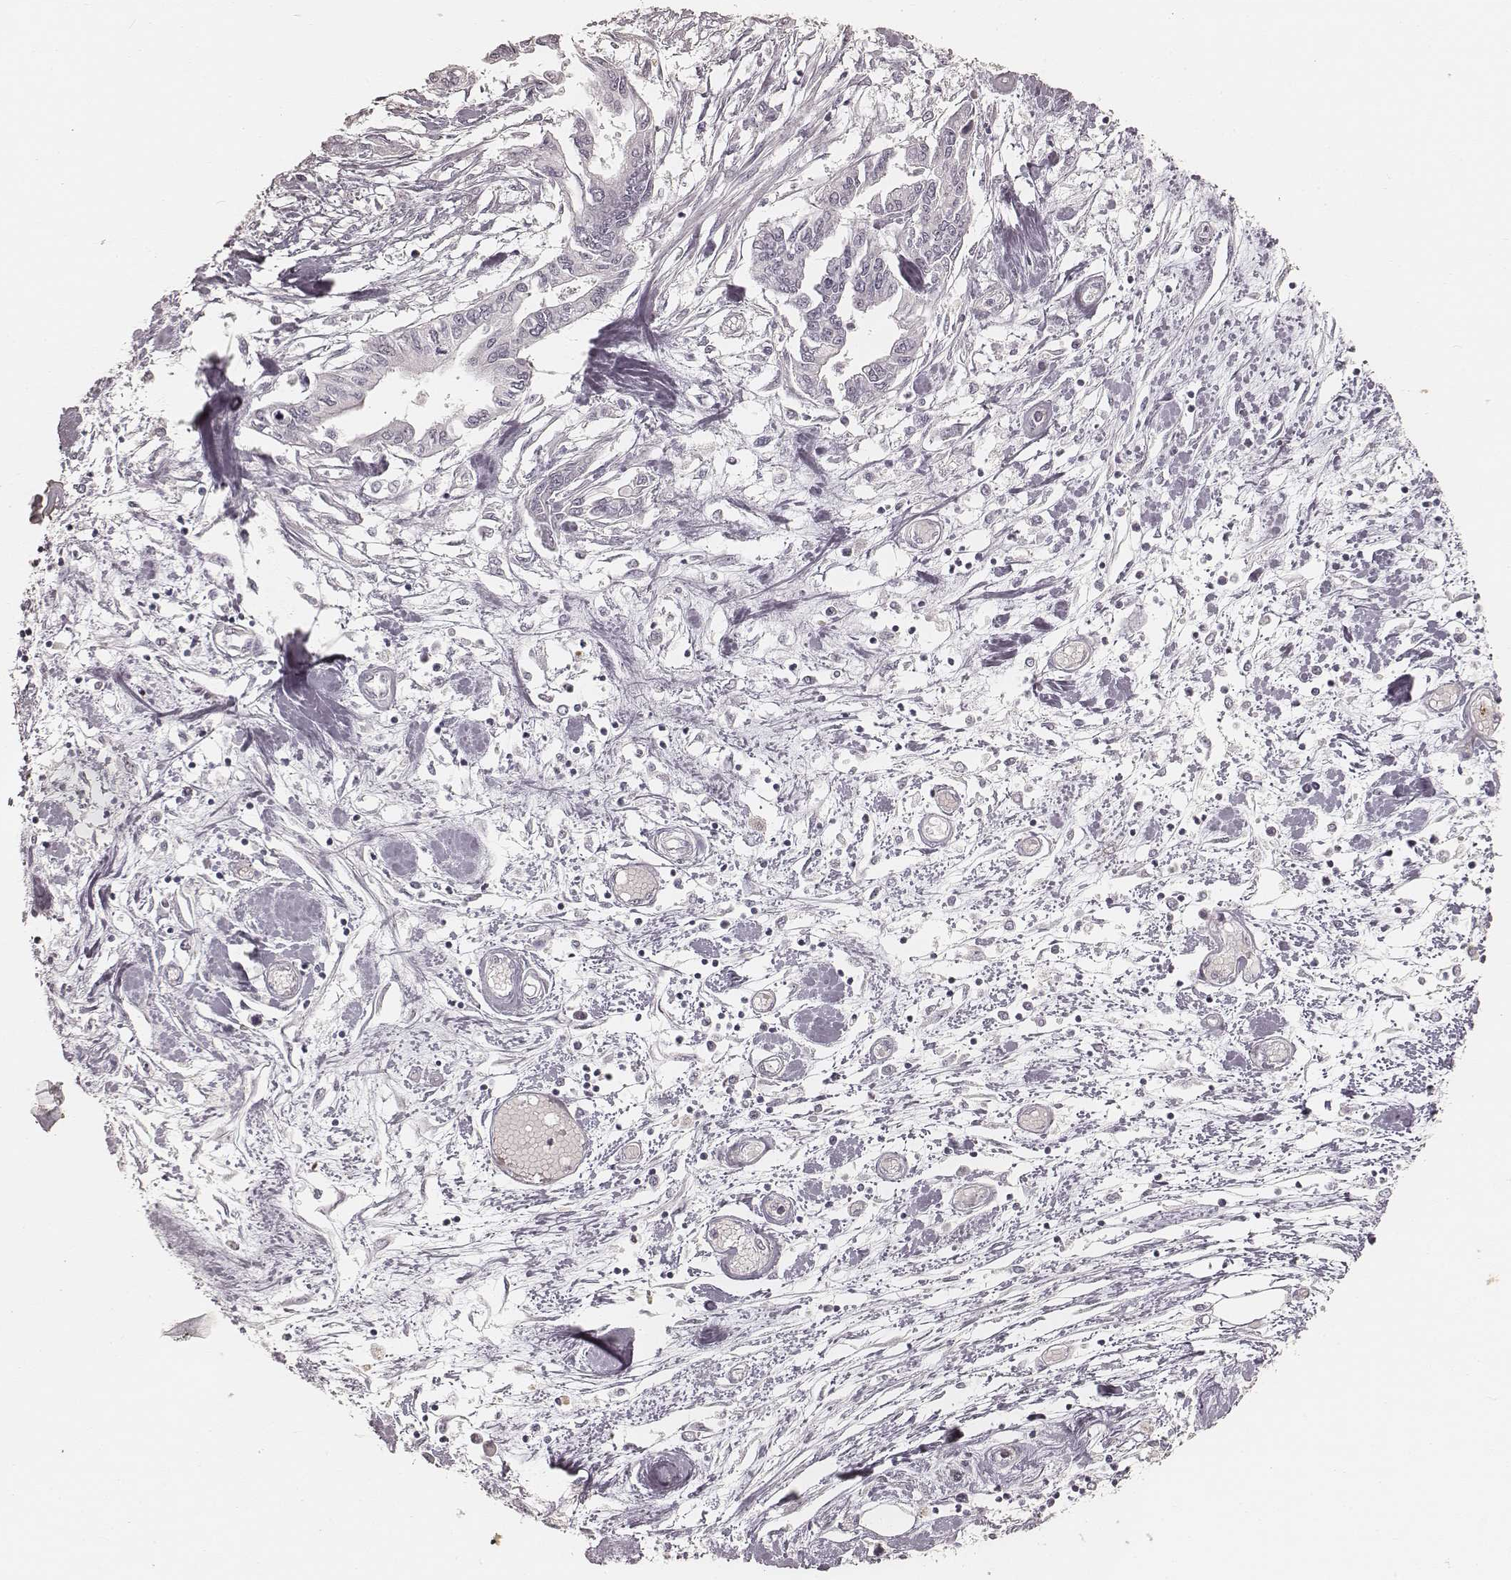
{"staining": {"intensity": "negative", "quantity": "none", "location": "none"}, "tissue": "pancreatic cancer", "cell_type": "Tumor cells", "image_type": "cancer", "snomed": [{"axis": "morphology", "description": "Adenocarcinoma, NOS"}, {"axis": "topography", "description": "Pancreas"}], "caption": "An immunohistochemistry photomicrograph of adenocarcinoma (pancreatic) is shown. There is no staining in tumor cells of adenocarcinoma (pancreatic).", "gene": "TEX37", "patient": {"sex": "male", "age": 60}}